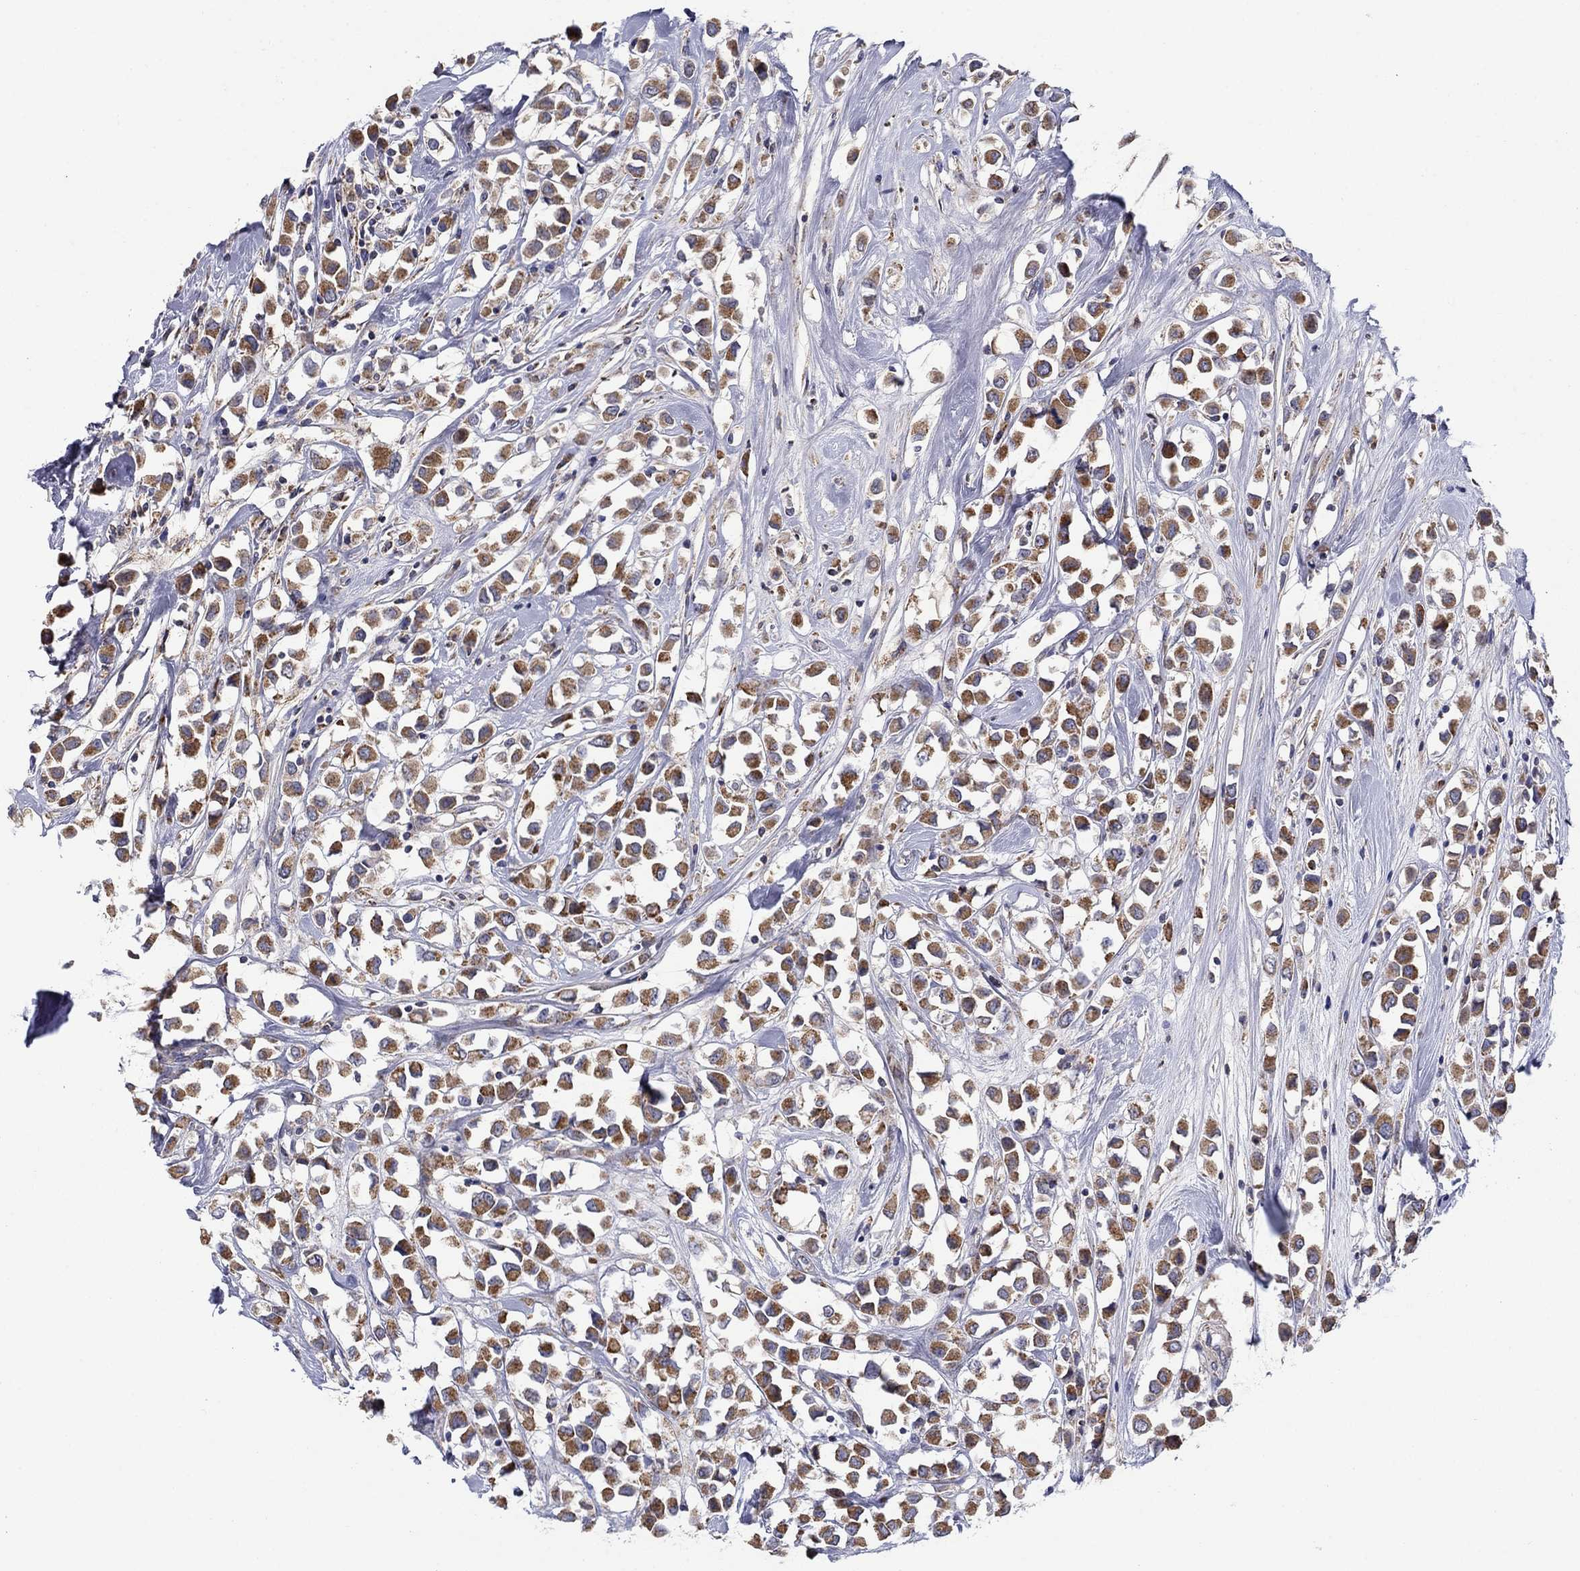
{"staining": {"intensity": "moderate", "quantity": ">75%", "location": "cytoplasmic/membranous"}, "tissue": "breast cancer", "cell_type": "Tumor cells", "image_type": "cancer", "snomed": [{"axis": "morphology", "description": "Duct carcinoma"}, {"axis": "topography", "description": "Breast"}], "caption": "The immunohistochemical stain labels moderate cytoplasmic/membranous expression in tumor cells of breast cancer tissue. Nuclei are stained in blue.", "gene": "HPS5", "patient": {"sex": "female", "age": 61}}